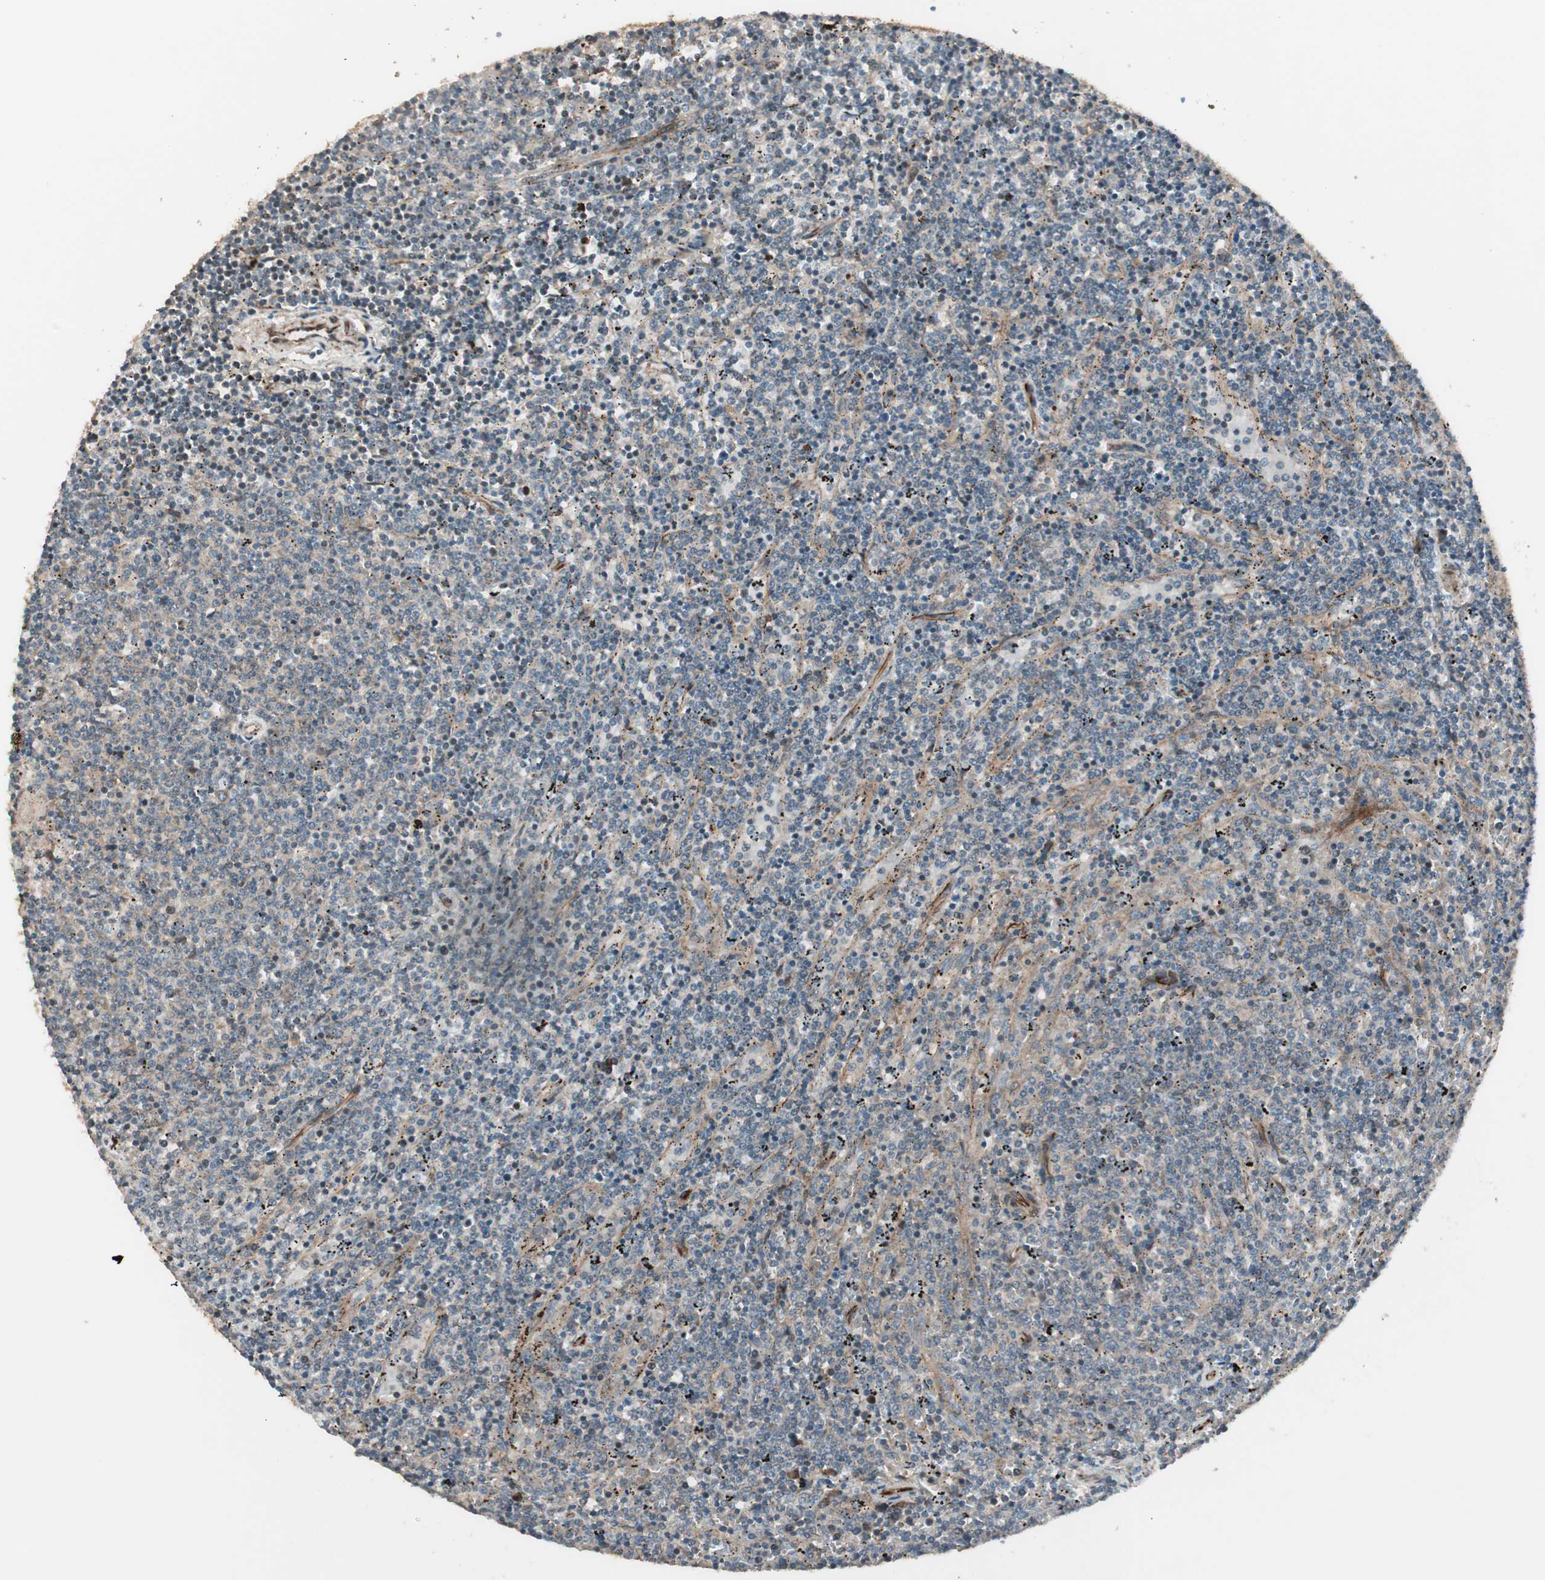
{"staining": {"intensity": "negative", "quantity": "none", "location": "none"}, "tissue": "lymphoma", "cell_type": "Tumor cells", "image_type": "cancer", "snomed": [{"axis": "morphology", "description": "Malignant lymphoma, non-Hodgkin's type, Low grade"}, {"axis": "topography", "description": "Spleen"}], "caption": "This is a image of IHC staining of lymphoma, which shows no staining in tumor cells.", "gene": "PPP2R5E", "patient": {"sex": "female", "age": 50}}